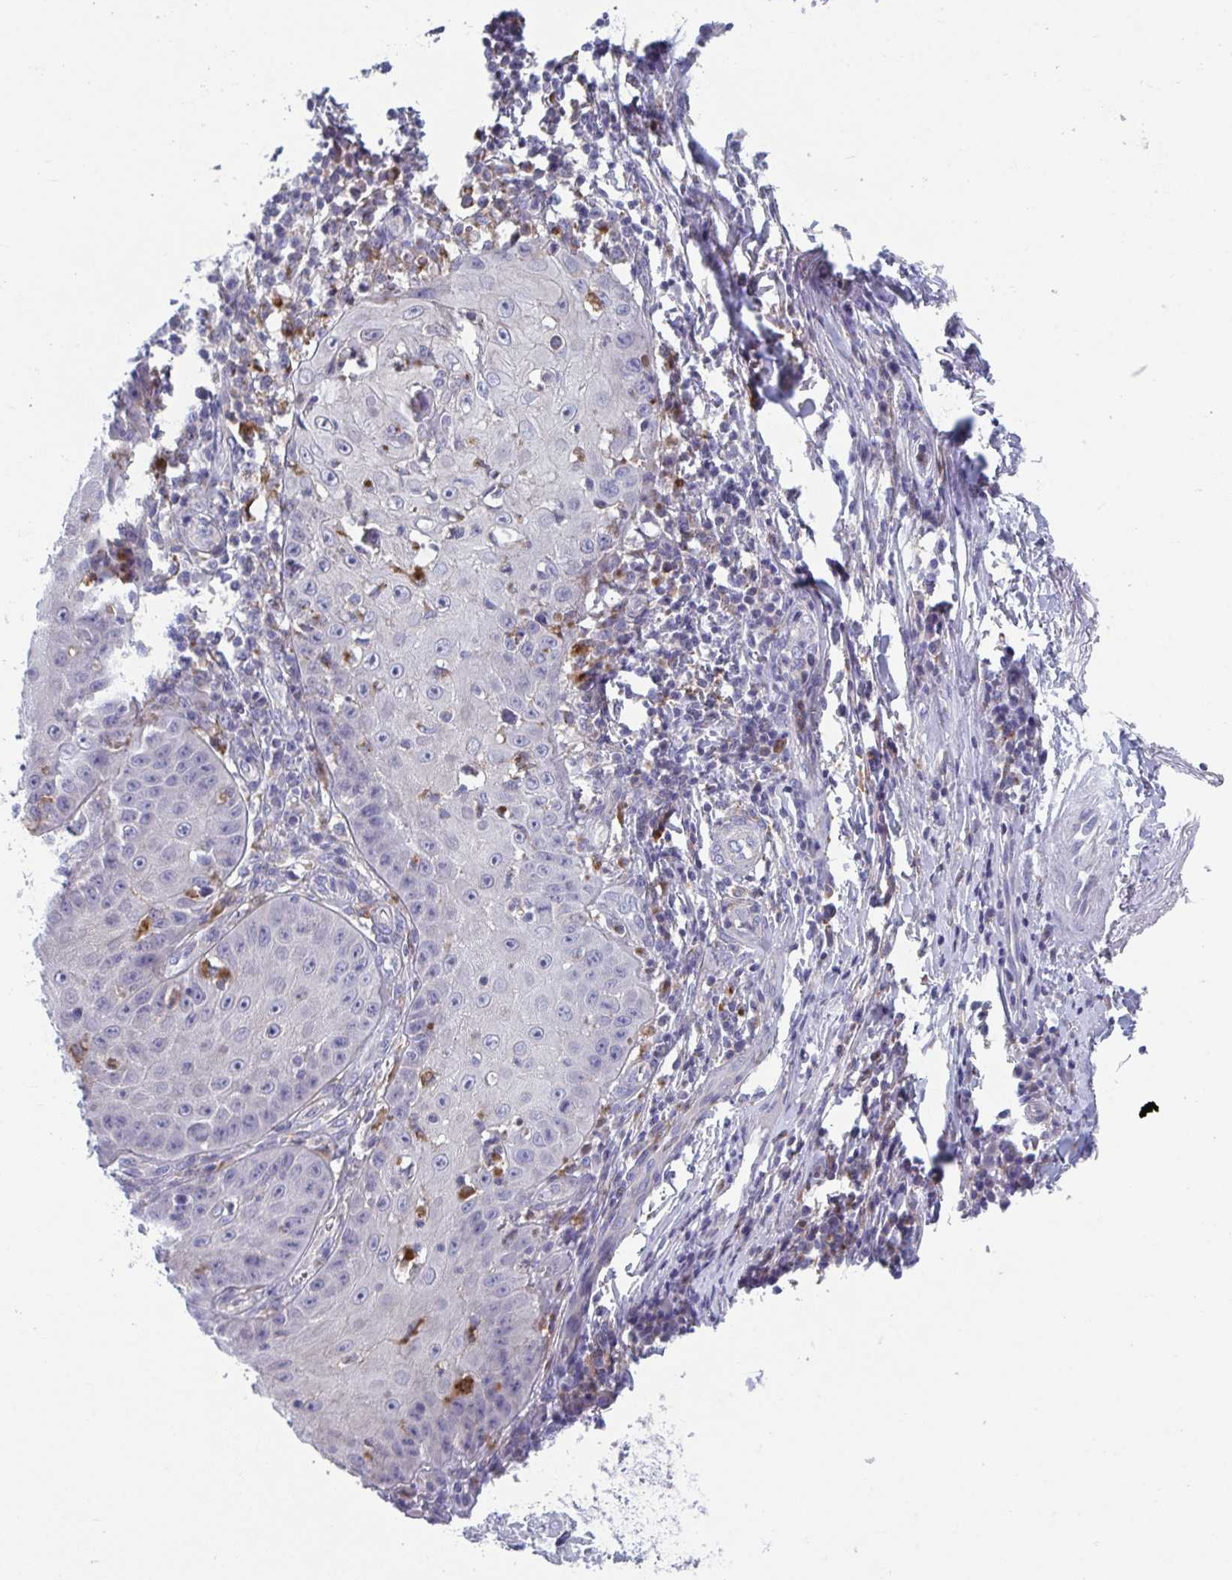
{"staining": {"intensity": "negative", "quantity": "none", "location": "none"}, "tissue": "skin cancer", "cell_type": "Tumor cells", "image_type": "cancer", "snomed": [{"axis": "morphology", "description": "Squamous cell carcinoma, NOS"}, {"axis": "topography", "description": "Skin"}], "caption": "This is an immunohistochemistry (IHC) image of skin squamous cell carcinoma. There is no staining in tumor cells.", "gene": "NIPSNAP1", "patient": {"sex": "male", "age": 70}}